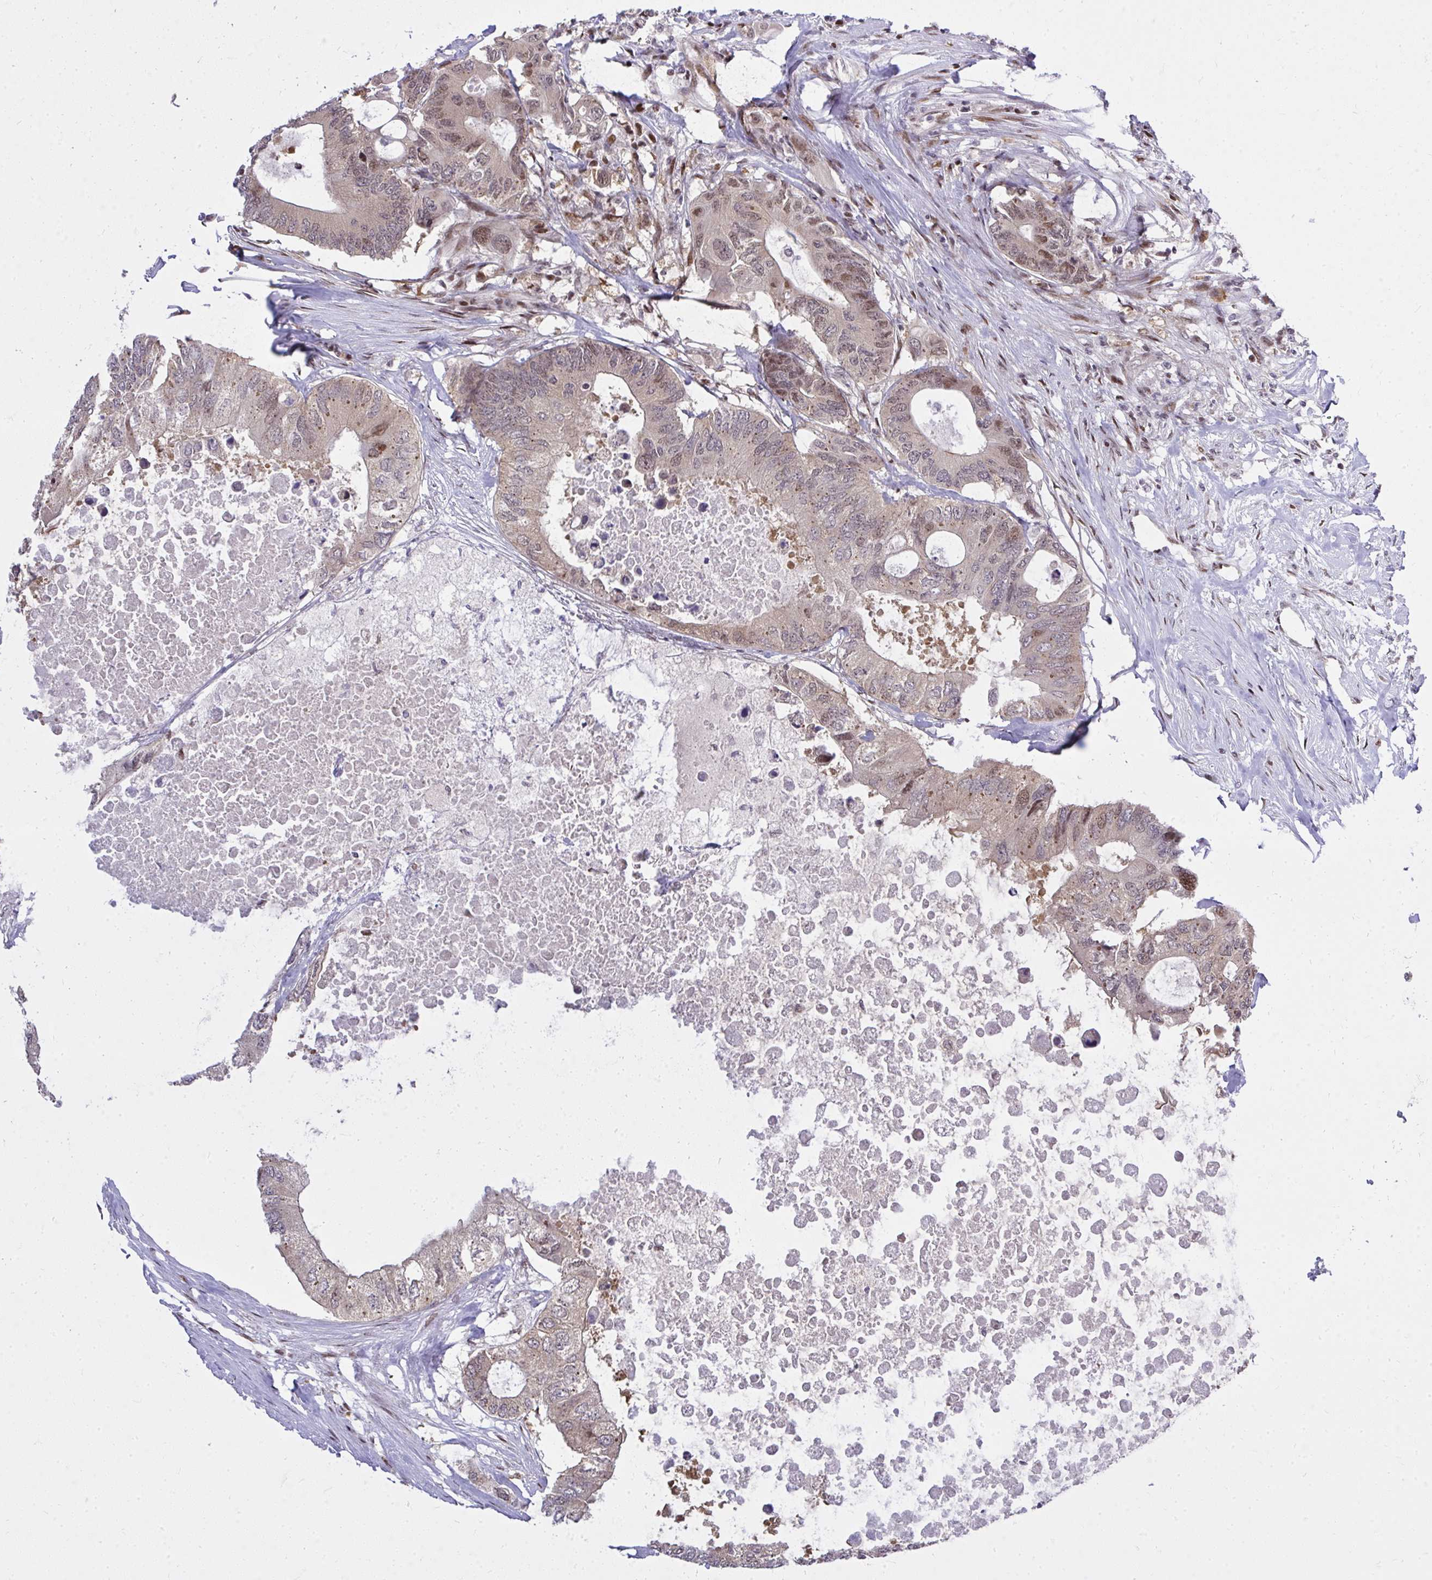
{"staining": {"intensity": "moderate", "quantity": "25%-75%", "location": "cytoplasmic/membranous,nuclear"}, "tissue": "colorectal cancer", "cell_type": "Tumor cells", "image_type": "cancer", "snomed": [{"axis": "morphology", "description": "Adenocarcinoma, NOS"}, {"axis": "topography", "description": "Colon"}], "caption": "A photomicrograph of human colorectal adenocarcinoma stained for a protein demonstrates moderate cytoplasmic/membranous and nuclear brown staining in tumor cells. (DAB (3,3'-diaminobenzidine) IHC, brown staining for protein, blue staining for nuclei).", "gene": "PIGY", "patient": {"sex": "male", "age": 71}}